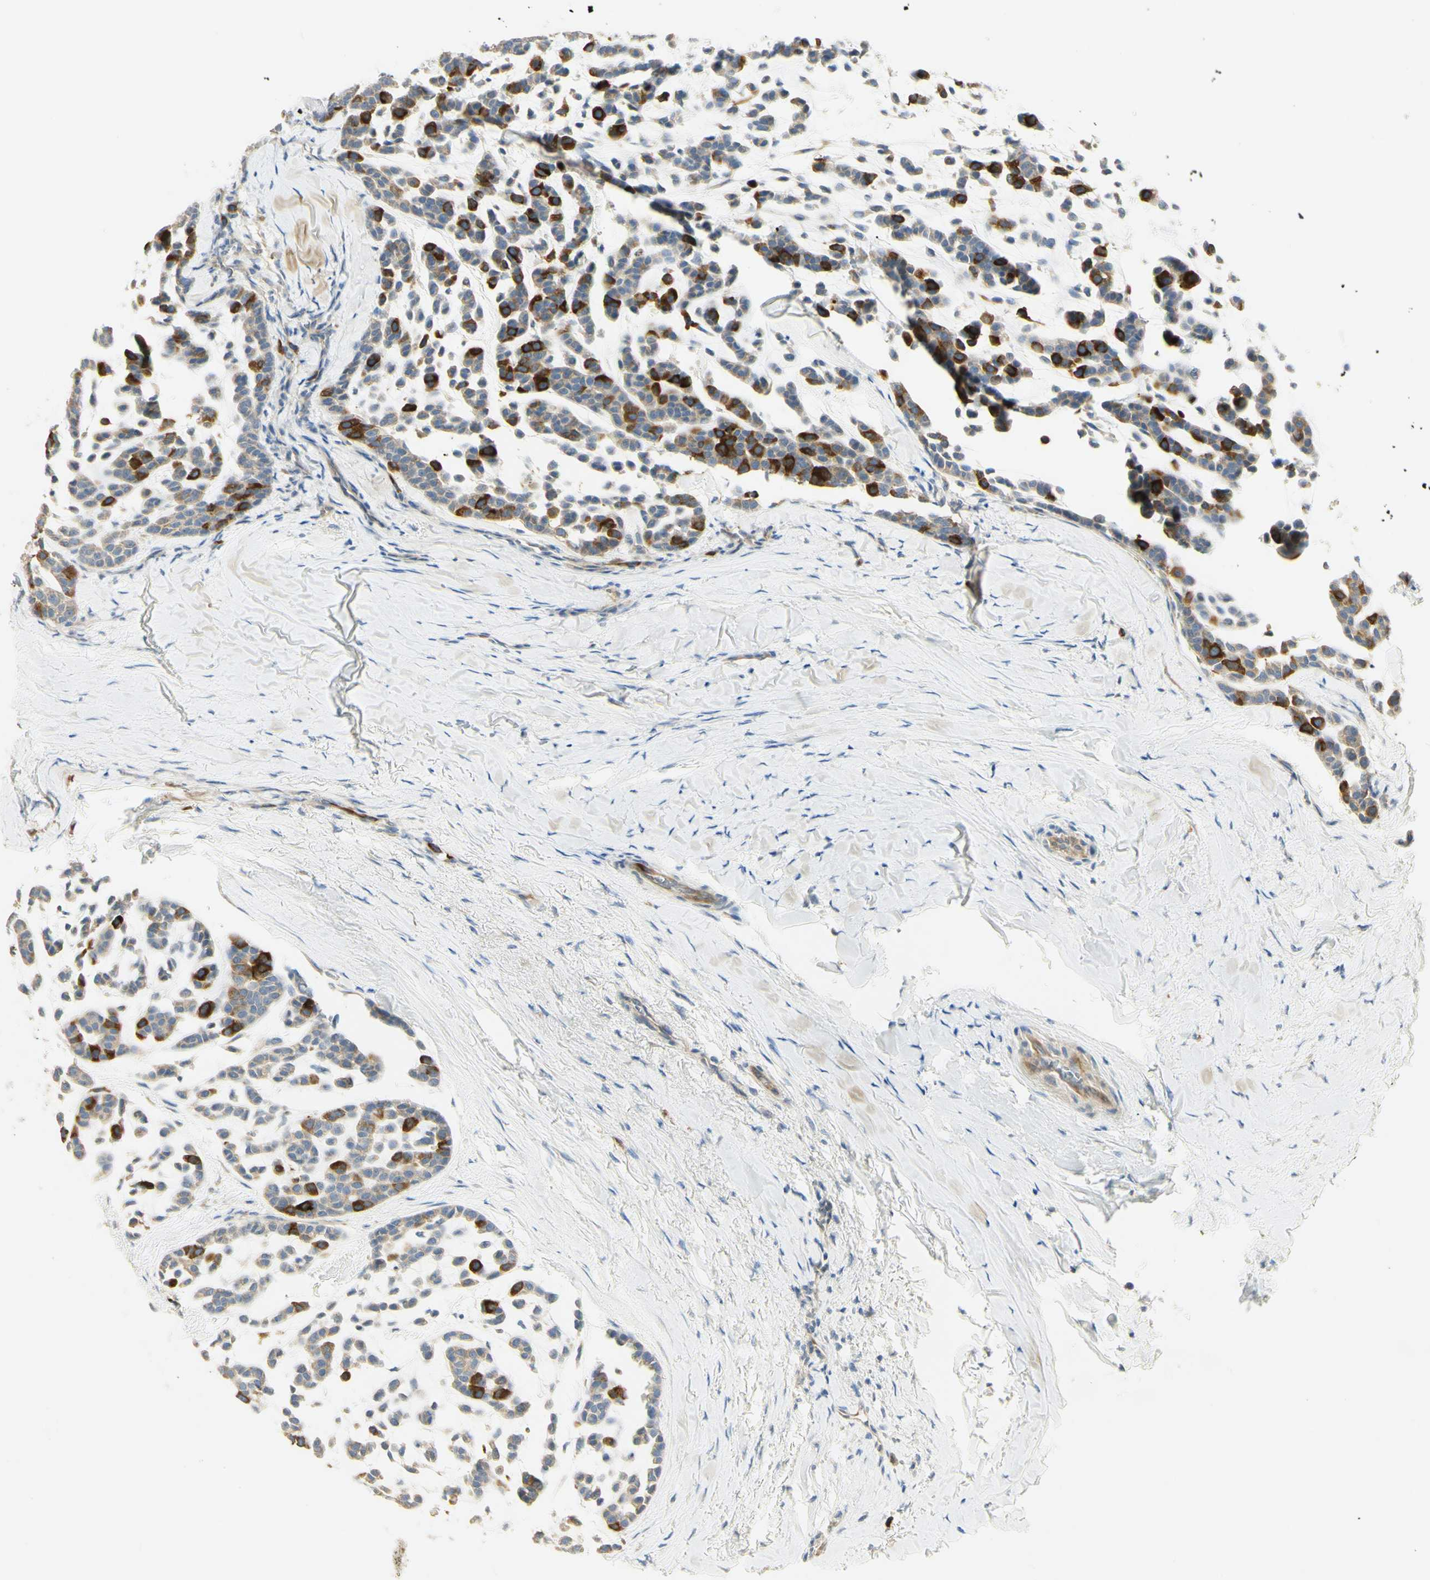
{"staining": {"intensity": "strong", "quantity": "25%-75%", "location": "cytoplasmic/membranous"}, "tissue": "head and neck cancer", "cell_type": "Tumor cells", "image_type": "cancer", "snomed": [{"axis": "morphology", "description": "Adenocarcinoma, NOS"}, {"axis": "morphology", "description": "Adenoma, NOS"}, {"axis": "topography", "description": "Head-Neck"}], "caption": "DAB (3,3'-diaminobenzidine) immunohistochemical staining of human adenocarcinoma (head and neck) reveals strong cytoplasmic/membranous protein expression in about 25%-75% of tumor cells.", "gene": "KIF11", "patient": {"sex": "female", "age": 55}}